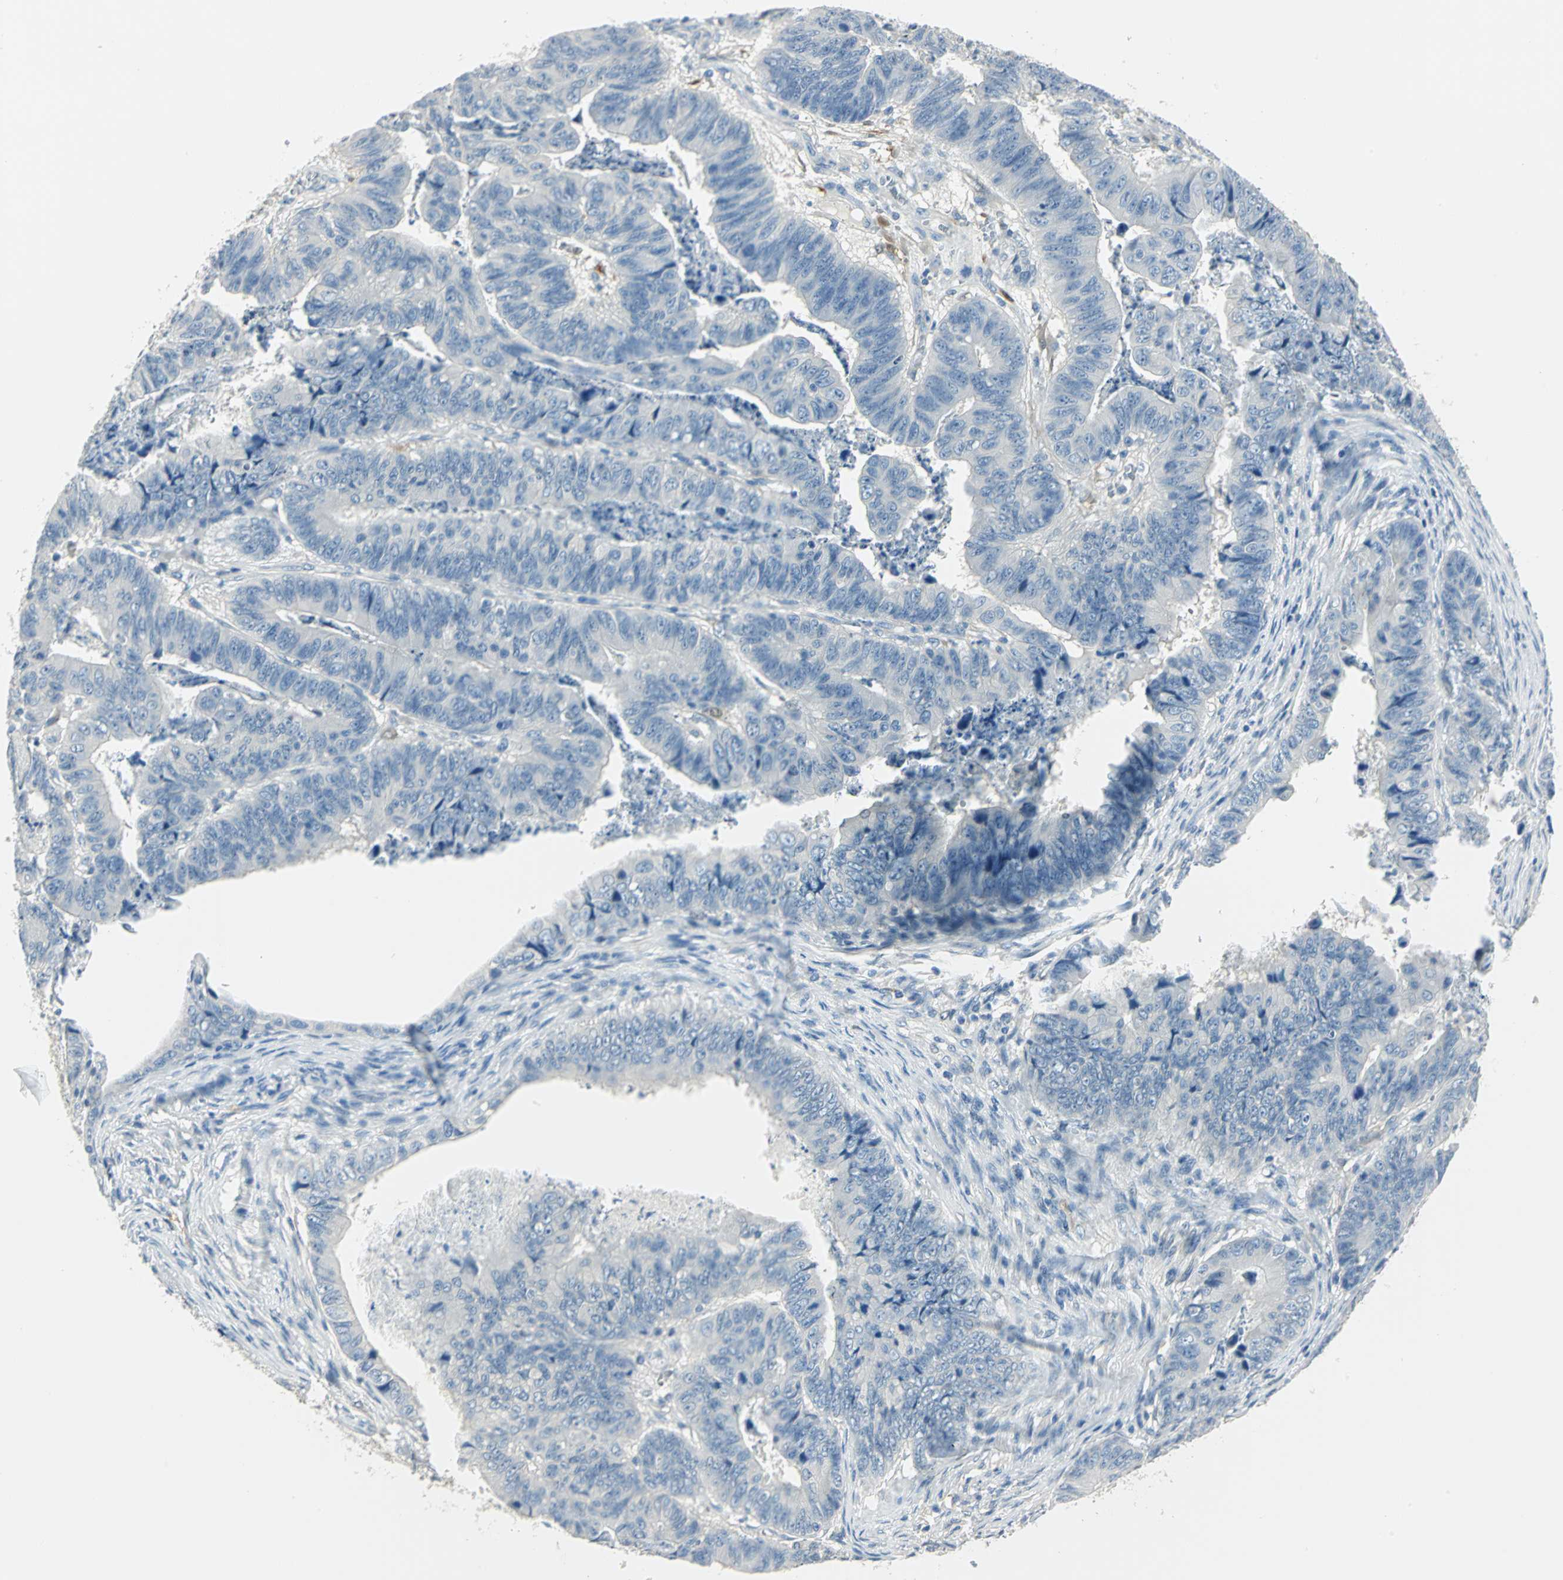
{"staining": {"intensity": "negative", "quantity": "none", "location": "none"}, "tissue": "stomach cancer", "cell_type": "Tumor cells", "image_type": "cancer", "snomed": [{"axis": "morphology", "description": "Adenocarcinoma, NOS"}, {"axis": "topography", "description": "Stomach, lower"}], "caption": "A micrograph of stomach cancer (adenocarcinoma) stained for a protein reveals no brown staining in tumor cells. (Brightfield microscopy of DAB IHC at high magnification).", "gene": "UCHL1", "patient": {"sex": "male", "age": 77}}